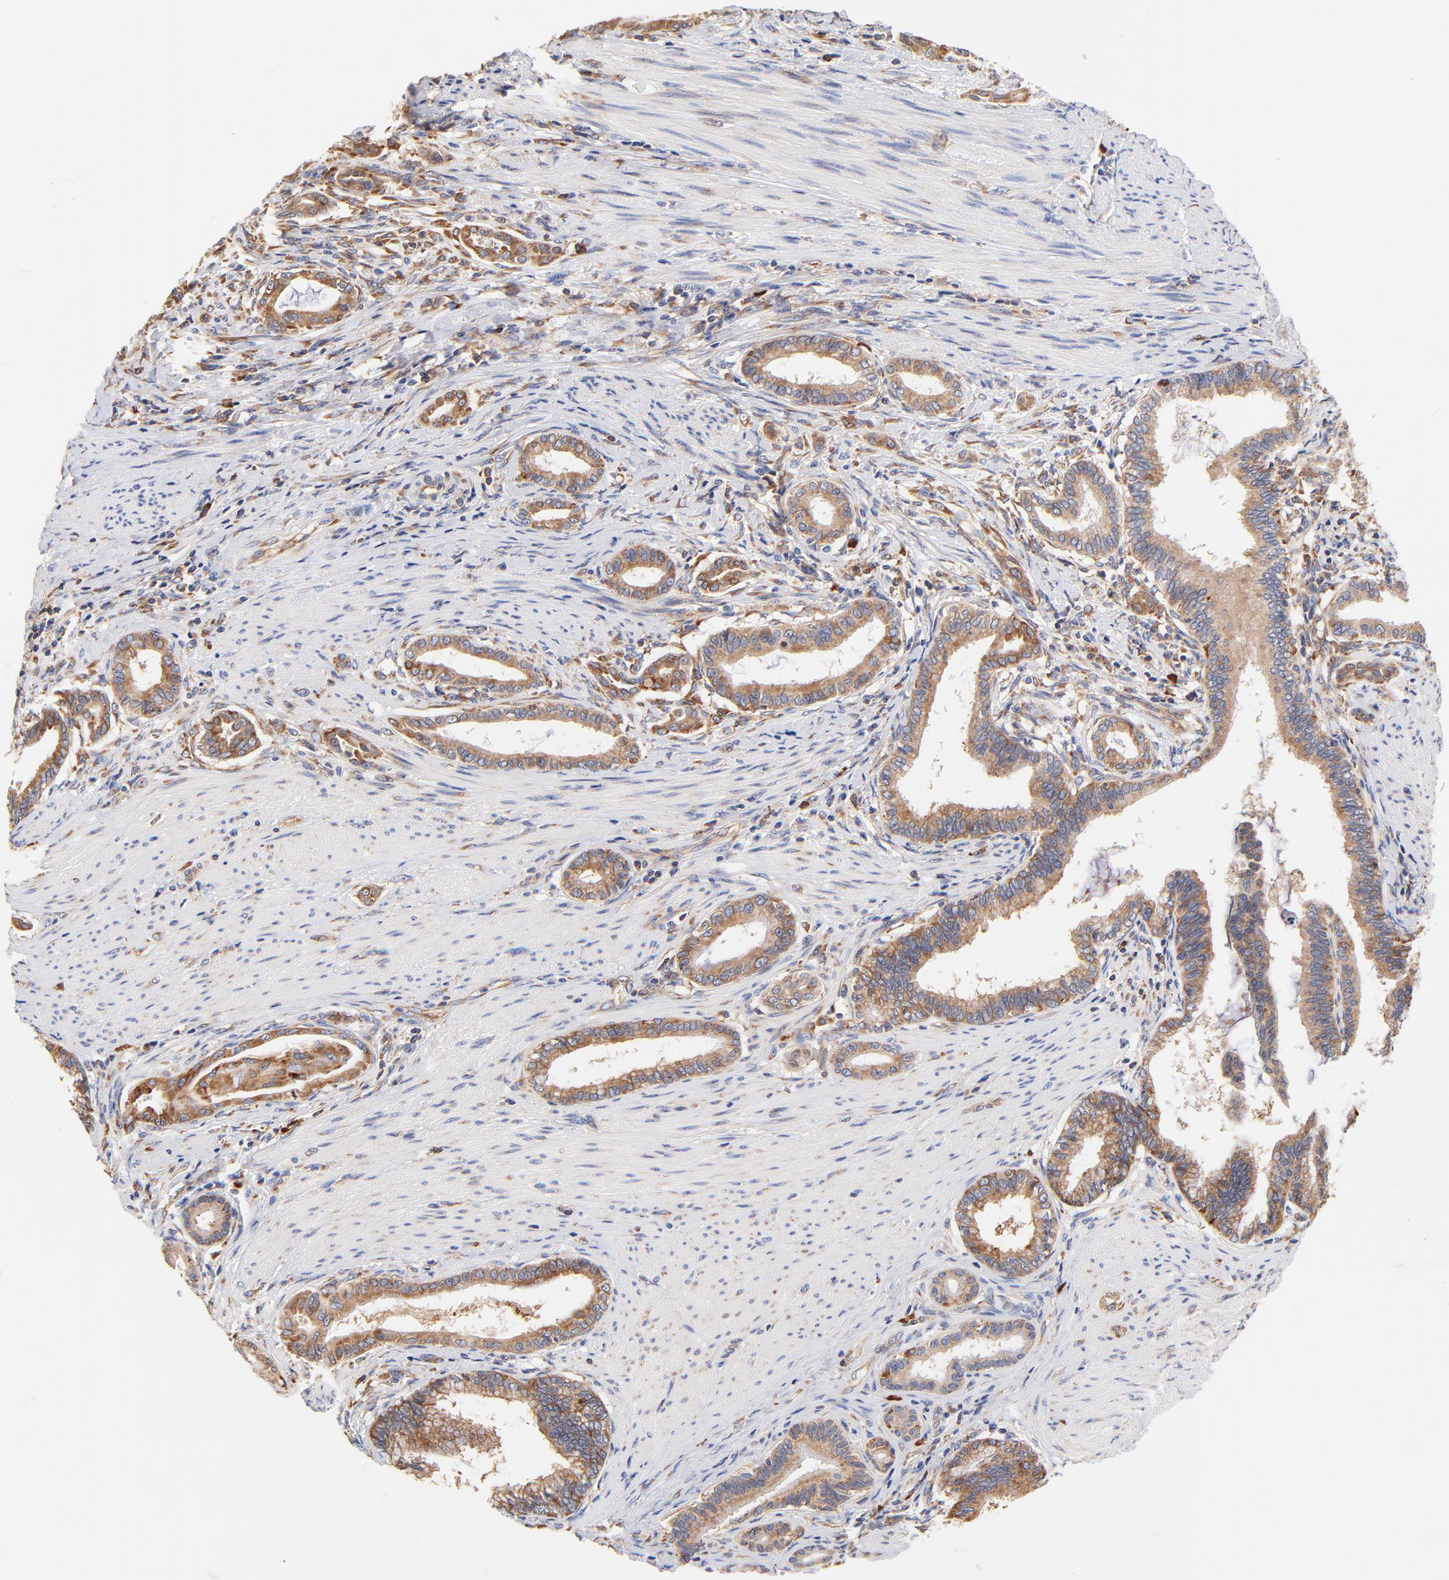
{"staining": {"intensity": "moderate", "quantity": ">75%", "location": "cytoplasmic/membranous"}, "tissue": "pancreatic cancer", "cell_type": "Tumor cells", "image_type": "cancer", "snomed": [{"axis": "morphology", "description": "Adenocarcinoma, NOS"}, {"axis": "topography", "description": "Pancreas"}], "caption": "Pancreatic cancer (adenocarcinoma) stained with immunohistochemistry (IHC) exhibits moderate cytoplasmic/membranous staining in approximately >75% of tumor cells. The staining was performed using DAB (3,3'-diaminobenzidine) to visualize the protein expression in brown, while the nuclei were stained in blue with hematoxylin (Magnification: 20x).", "gene": "RPL27", "patient": {"sex": "female", "age": 64}}